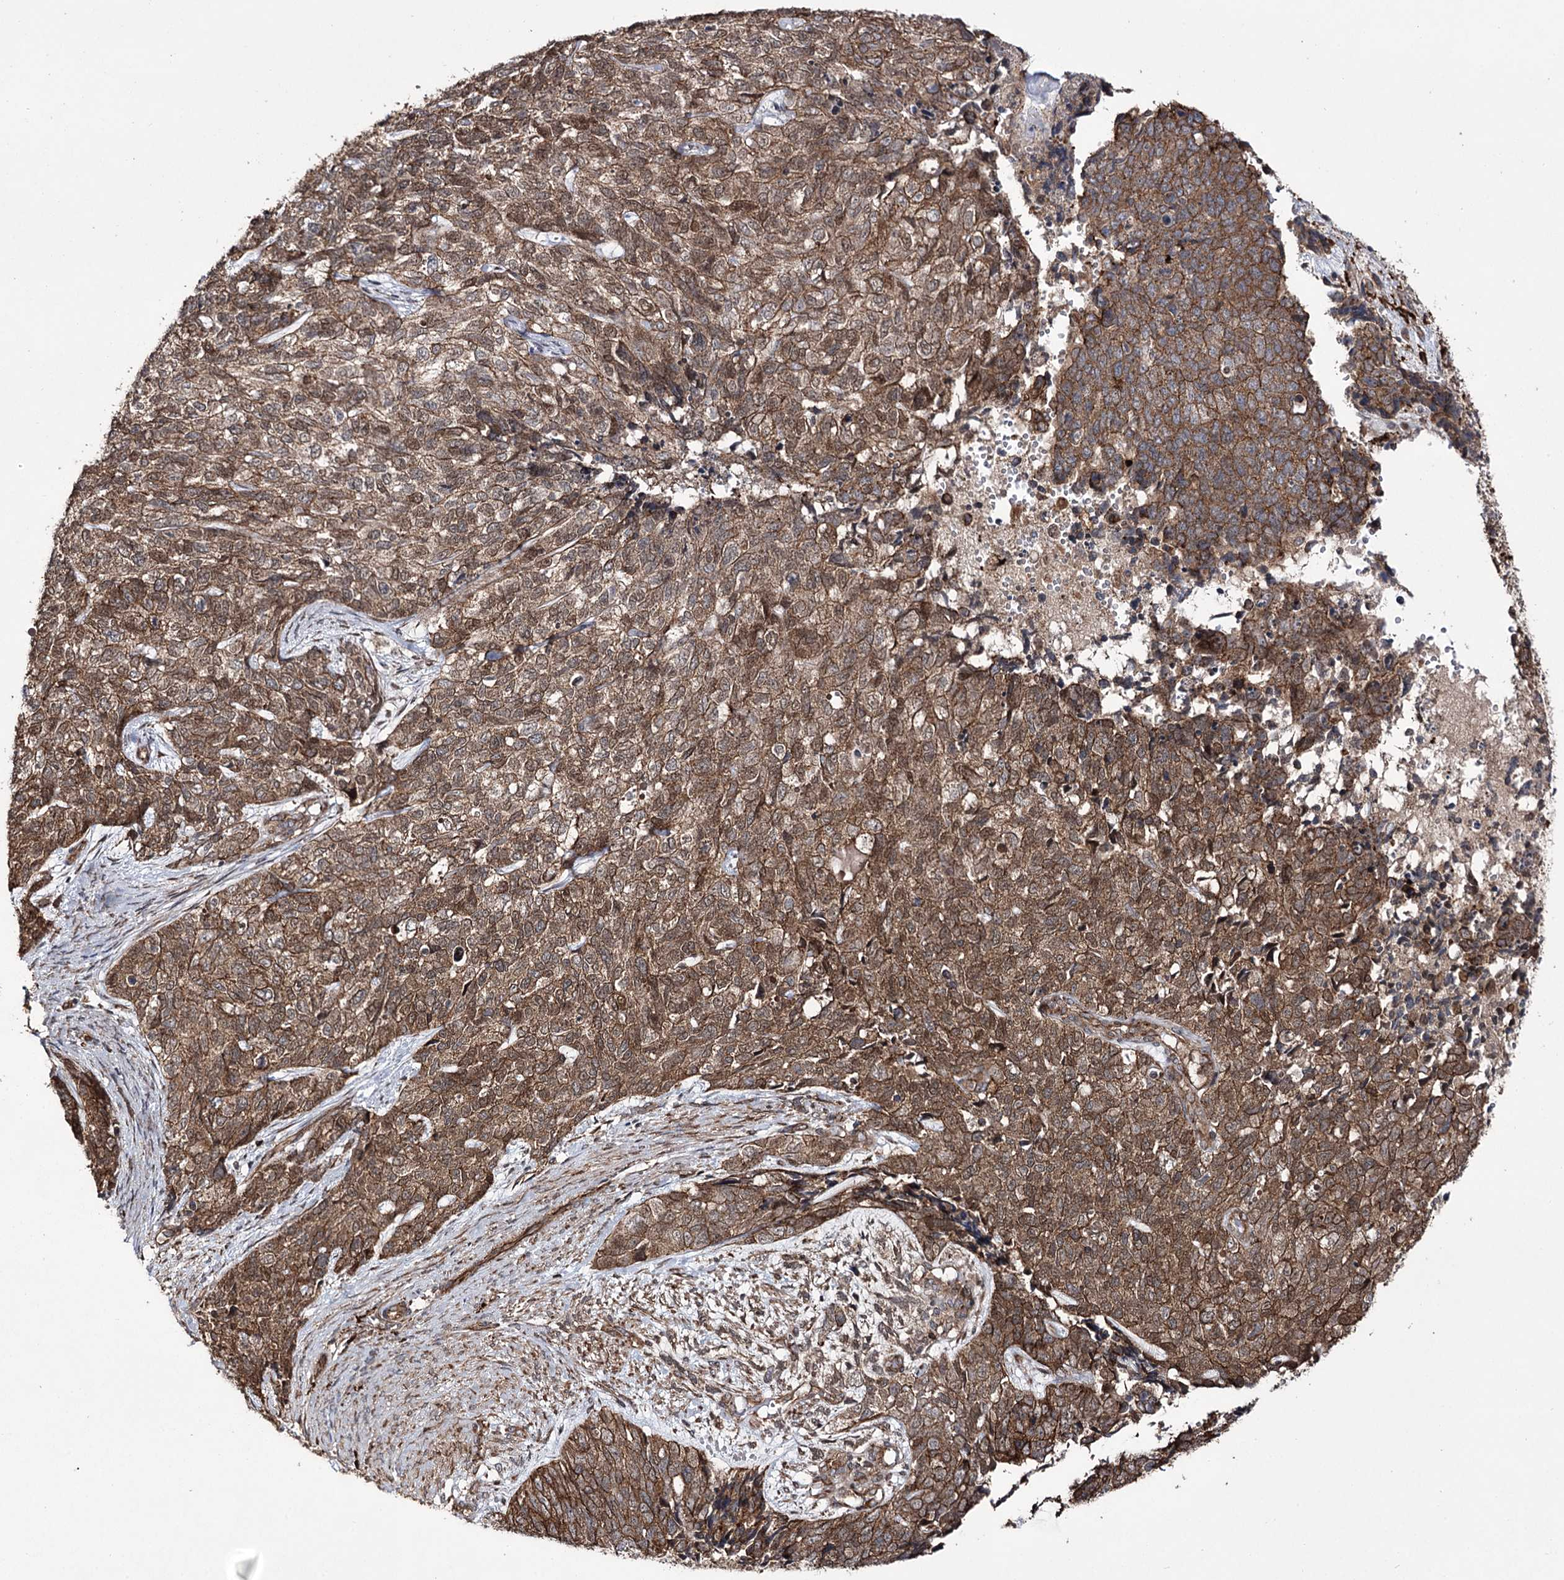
{"staining": {"intensity": "strong", "quantity": ">75%", "location": "cytoplasmic/membranous"}, "tissue": "cervical cancer", "cell_type": "Tumor cells", "image_type": "cancer", "snomed": [{"axis": "morphology", "description": "Squamous cell carcinoma, NOS"}, {"axis": "topography", "description": "Cervix"}], "caption": "Immunohistochemical staining of cervical squamous cell carcinoma exhibits strong cytoplasmic/membranous protein positivity in about >75% of tumor cells.", "gene": "DHX29", "patient": {"sex": "female", "age": 63}}